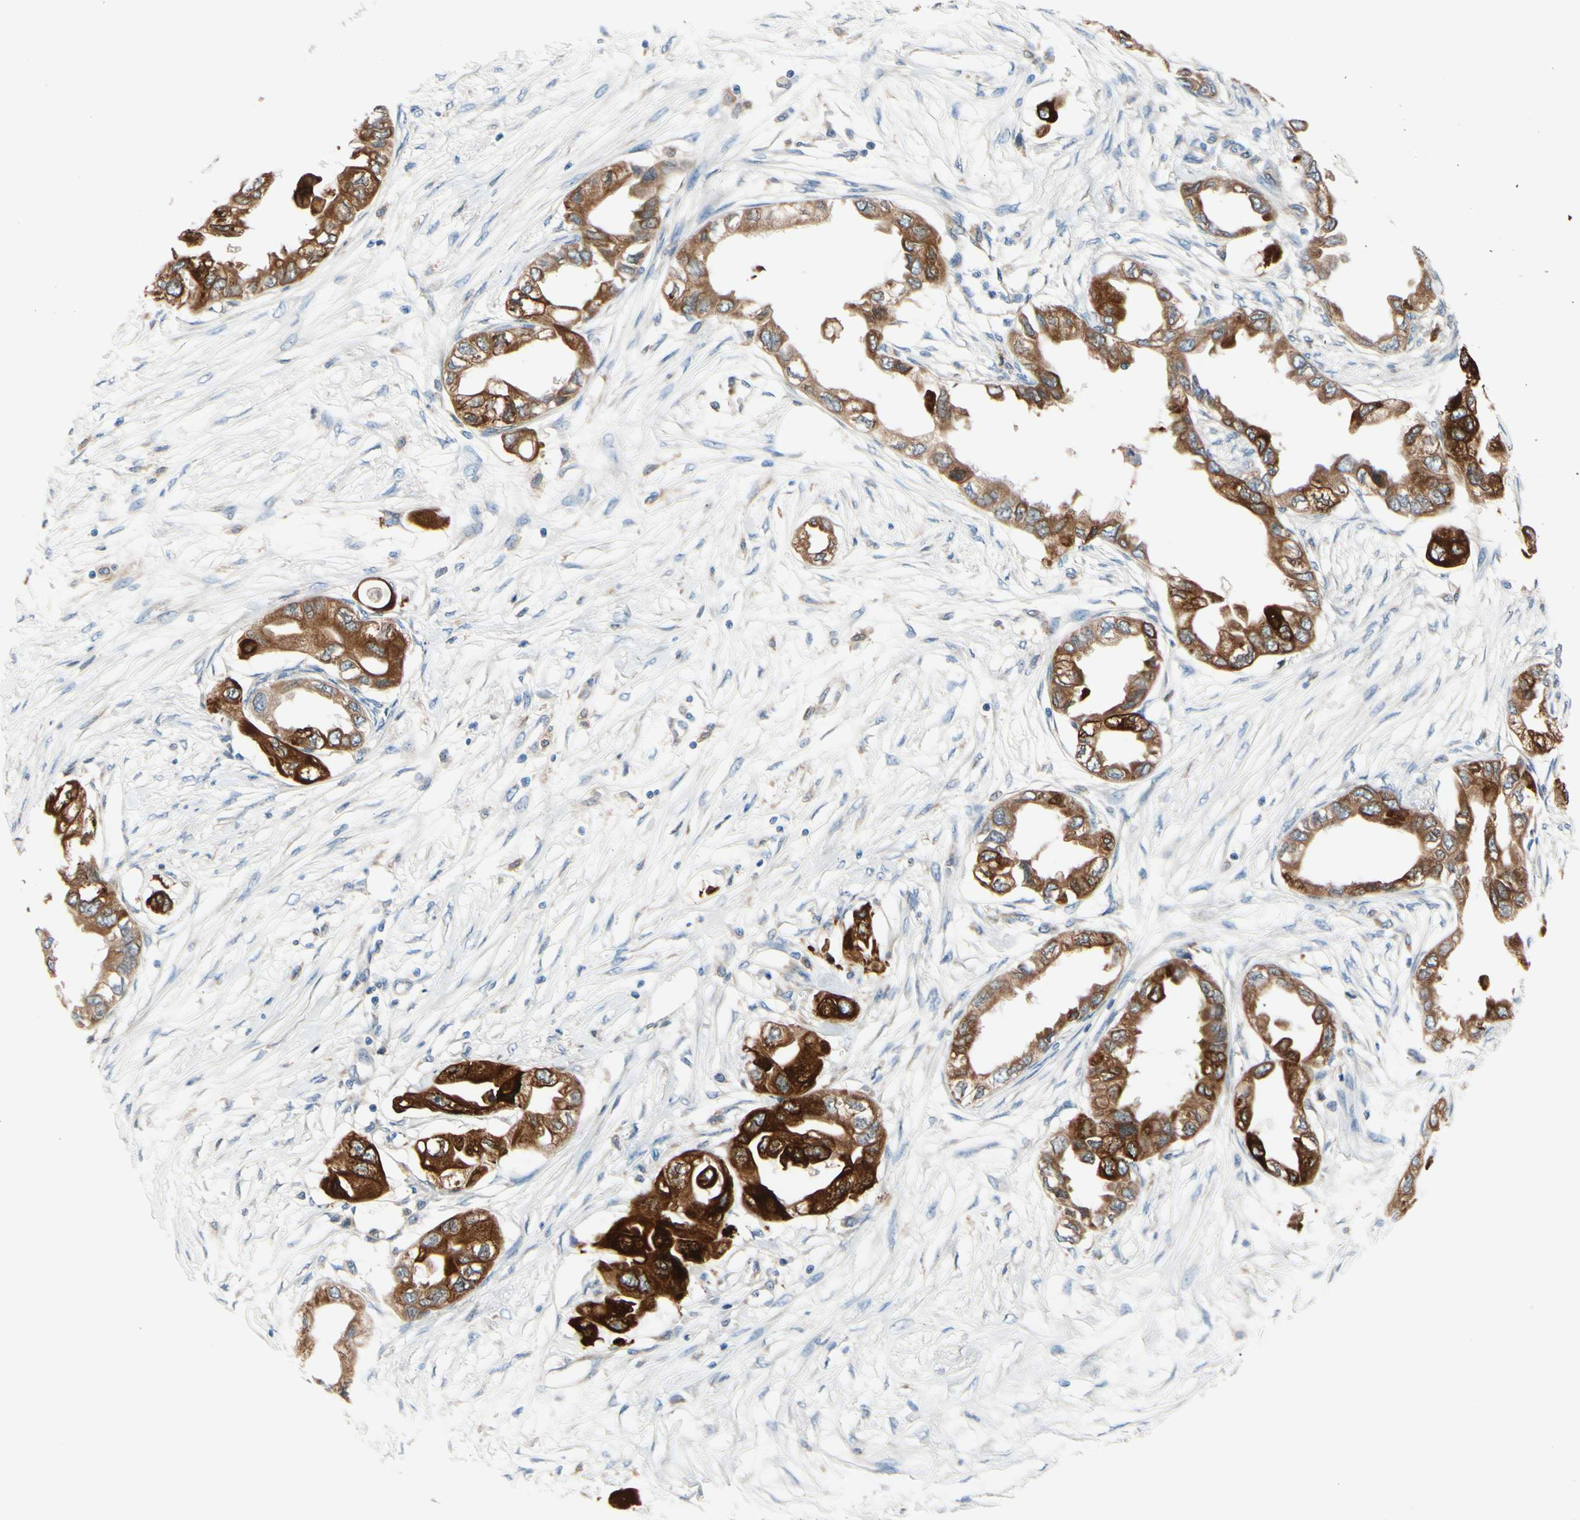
{"staining": {"intensity": "strong", "quantity": ">75%", "location": "cytoplasmic/membranous"}, "tissue": "endometrial cancer", "cell_type": "Tumor cells", "image_type": "cancer", "snomed": [{"axis": "morphology", "description": "Adenocarcinoma, NOS"}, {"axis": "topography", "description": "Endometrium"}], "caption": "An image of human adenocarcinoma (endometrial) stained for a protein exhibits strong cytoplasmic/membranous brown staining in tumor cells. (IHC, brightfield microscopy, high magnification).", "gene": "PRXL2A", "patient": {"sex": "female", "age": 67}}